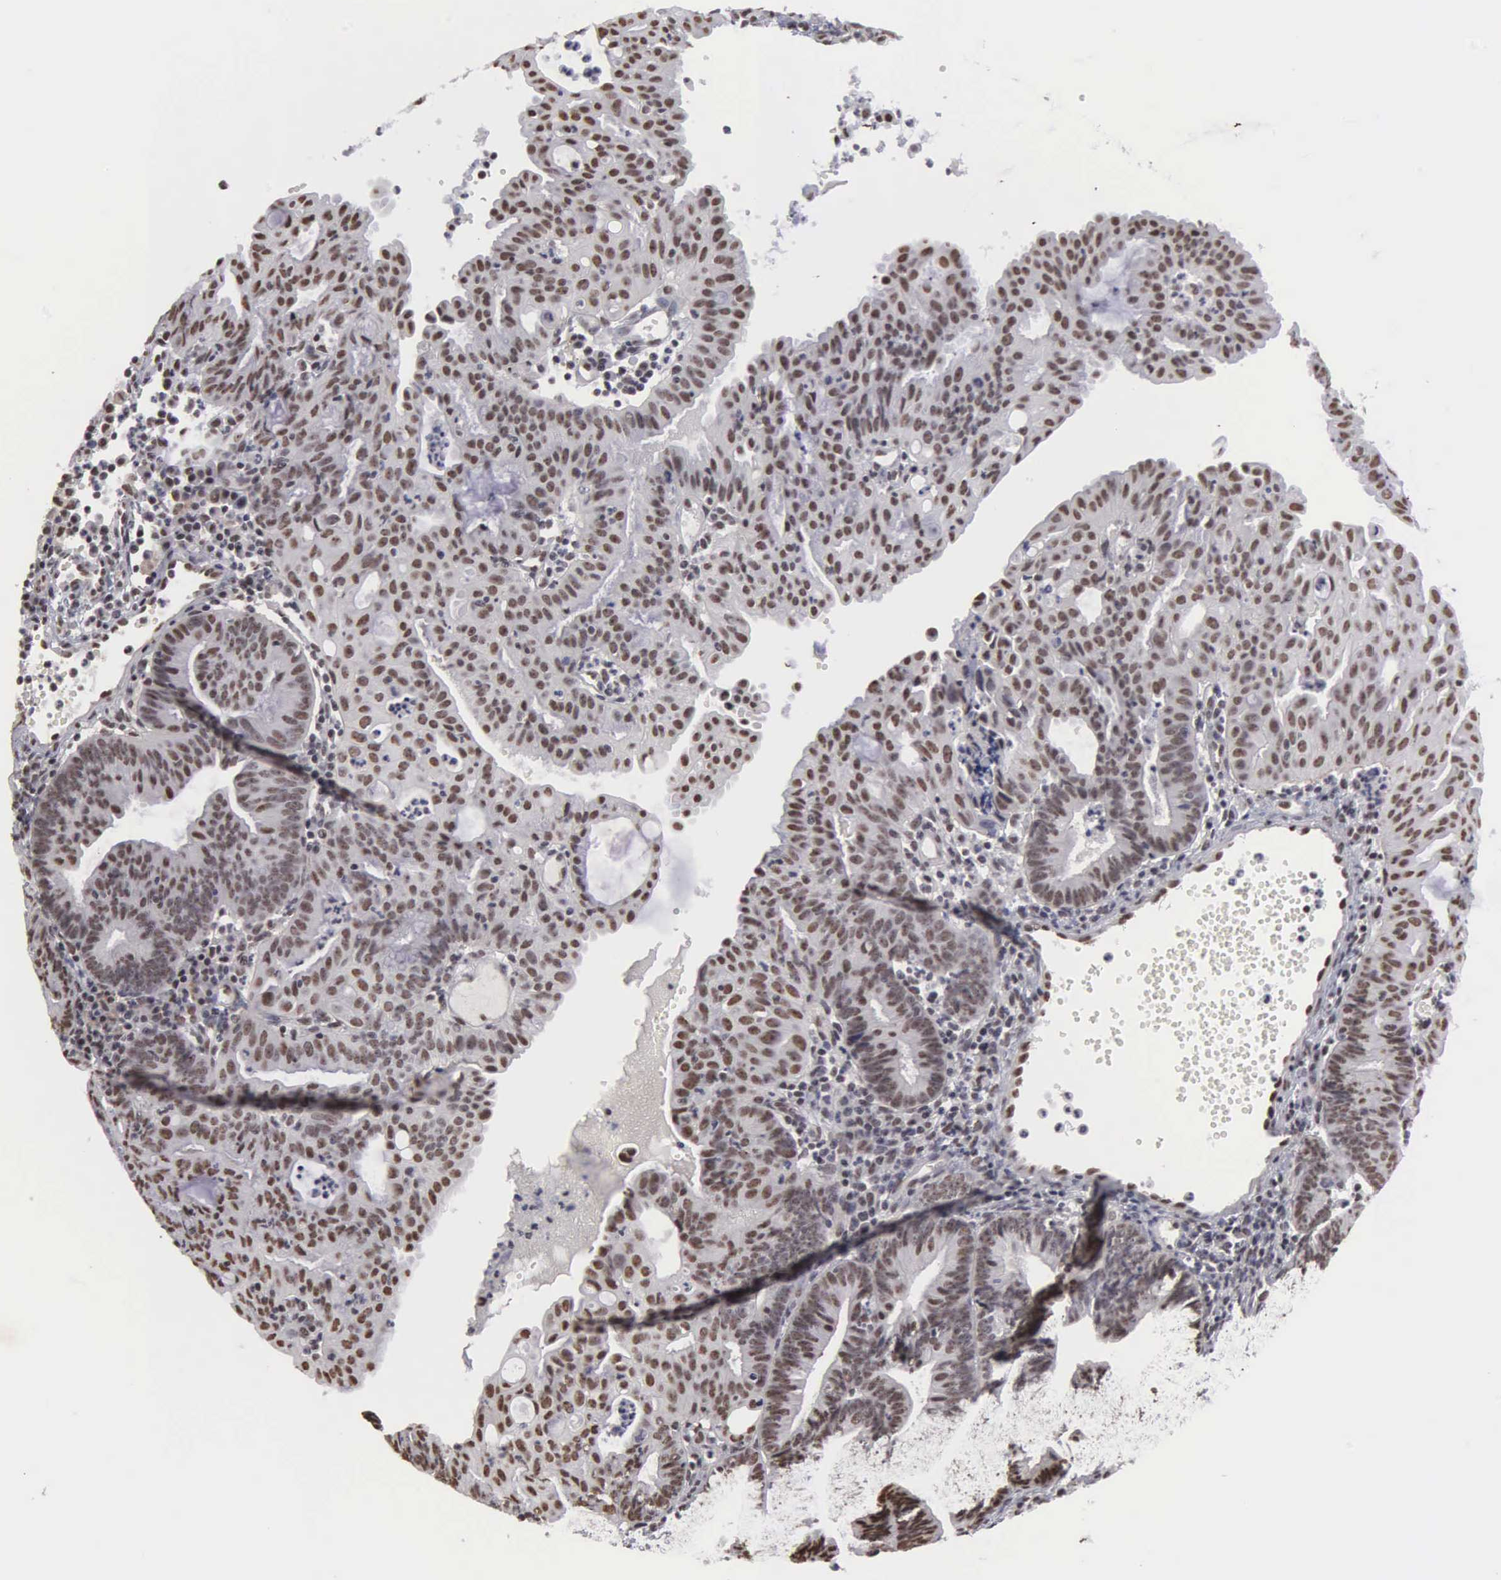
{"staining": {"intensity": "strong", "quantity": ">75%", "location": "nuclear"}, "tissue": "endometrial cancer", "cell_type": "Tumor cells", "image_type": "cancer", "snomed": [{"axis": "morphology", "description": "Adenocarcinoma, NOS"}, {"axis": "topography", "description": "Endometrium"}], "caption": "Strong nuclear positivity is appreciated in approximately >75% of tumor cells in endometrial adenocarcinoma.", "gene": "KIAA0586", "patient": {"sex": "female", "age": 60}}